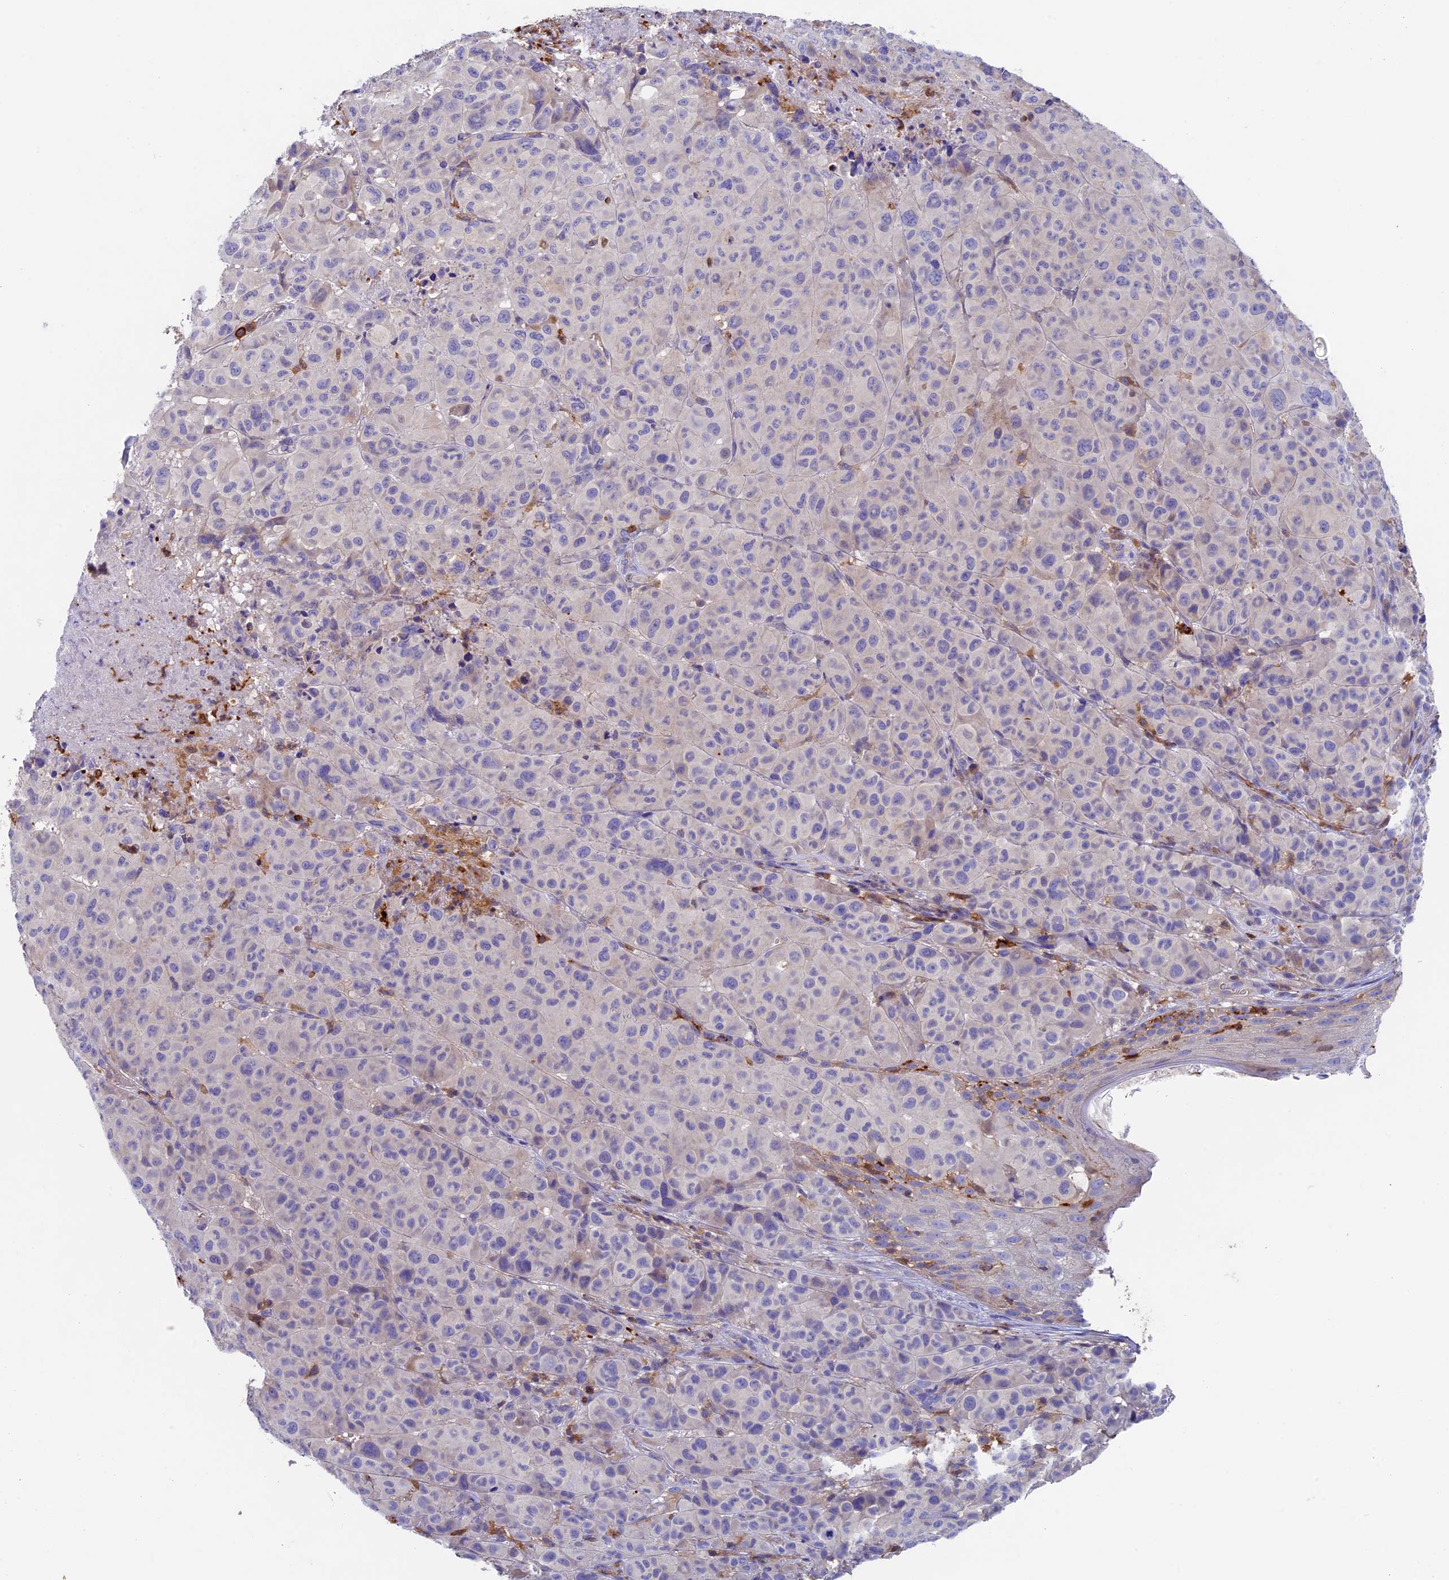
{"staining": {"intensity": "negative", "quantity": "none", "location": "none"}, "tissue": "melanoma", "cell_type": "Tumor cells", "image_type": "cancer", "snomed": [{"axis": "morphology", "description": "Malignant melanoma, NOS"}, {"axis": "topography", "description": "Skin"}], "caption": "There is no significant staining in tumor cells of malignant melanoma.", "gene": "ADAT1", "patient": {"sex": "male", "age": 73}}